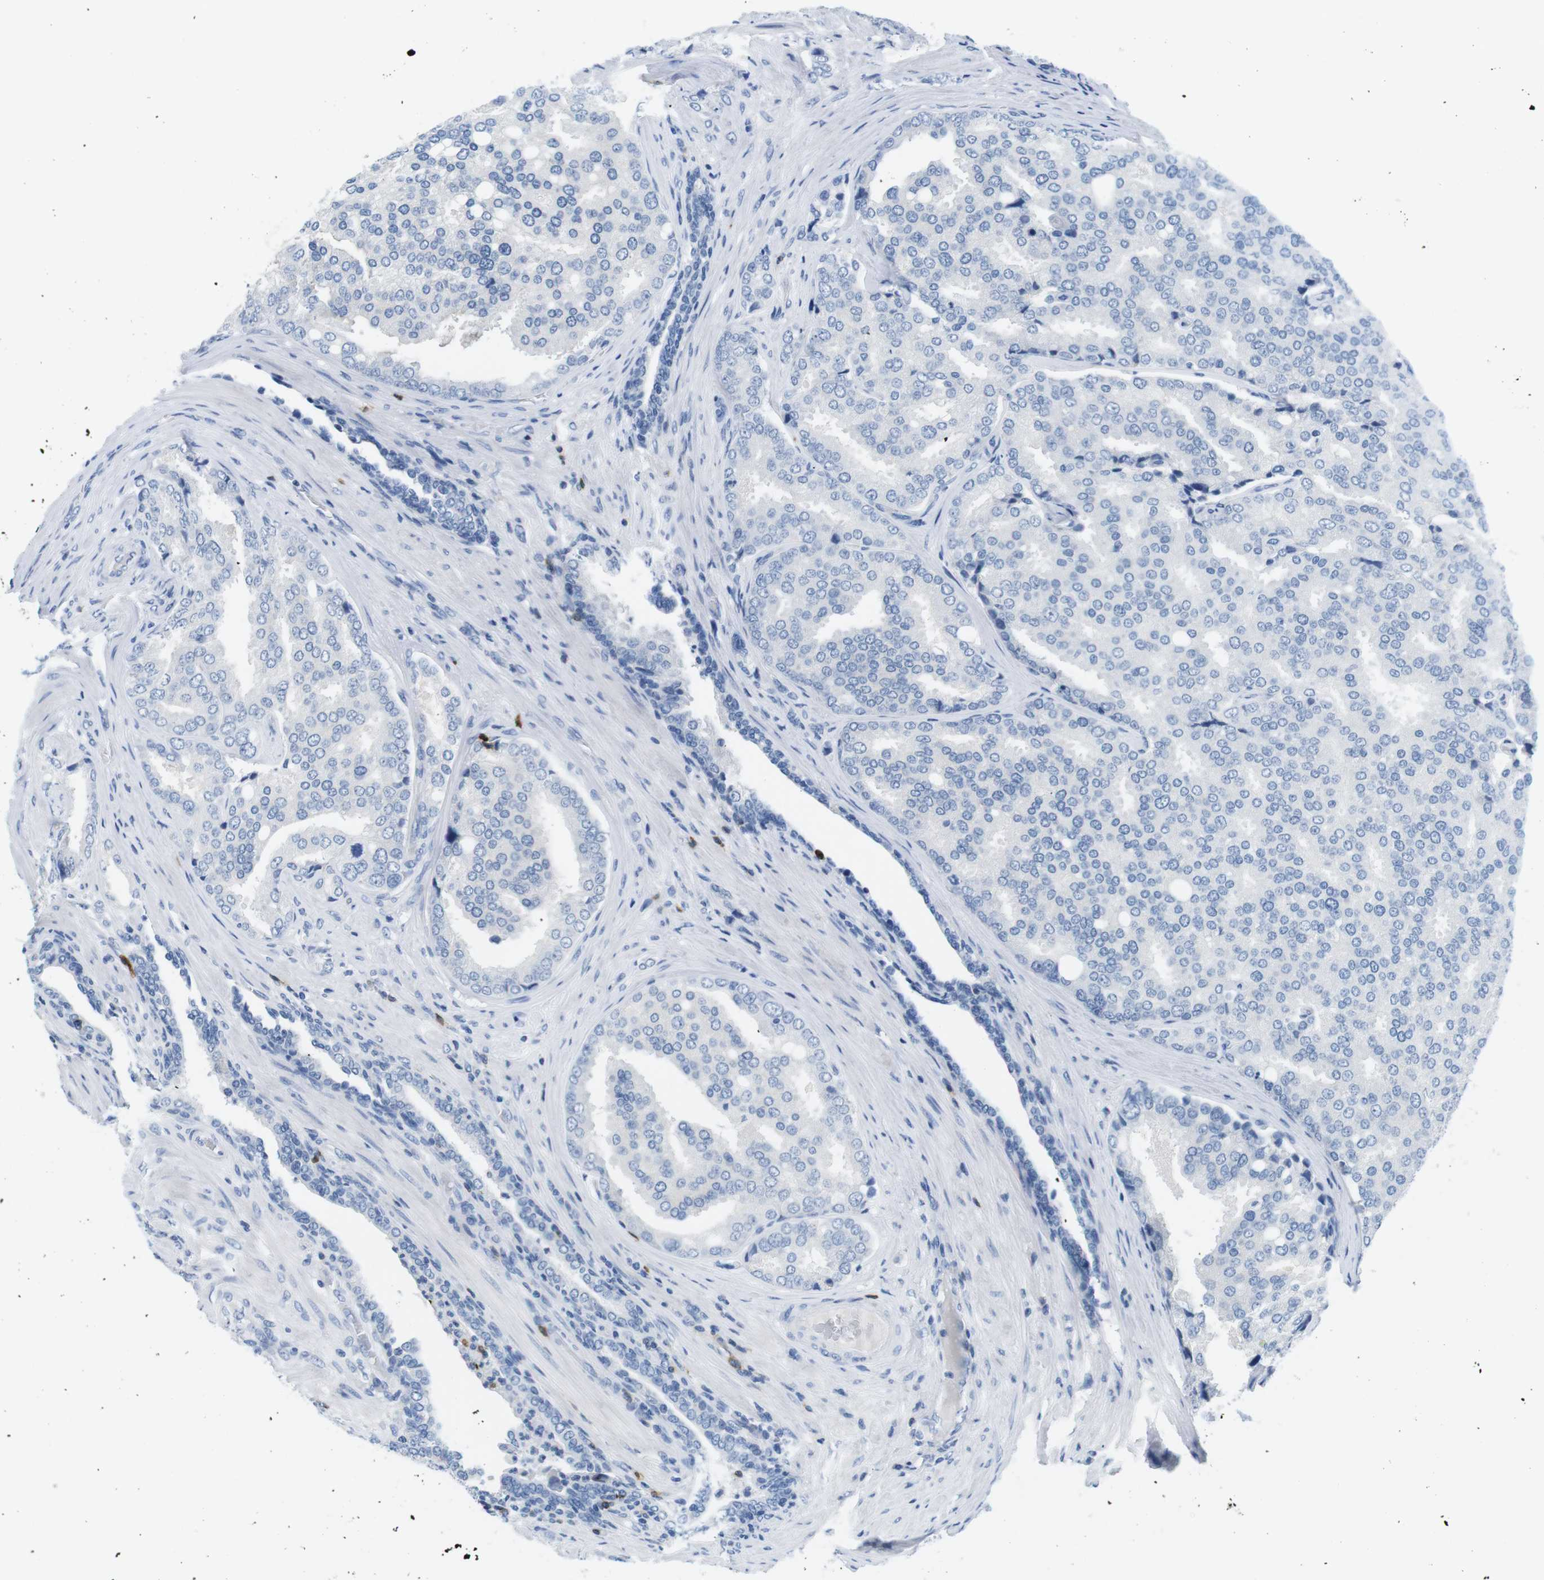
{"staining": {"intensity": "negative", "quantity": "none", "location": "none"}, "tissue": "prostate cancer", "cell_type": "Tumor cells", "image_type": "cancer", "snomed": [{"axis": "morphology", "description": "Adenocarcinoma, High grade"}, {"axis": "topography", "description": "Prostate"}], "caption": "Tumor cells are negative for brown protein staining in prostate adenocarcinoma (high-grade).", "gene": "TNFRSF4", "patient": {"sex": "male", "age": 50}}